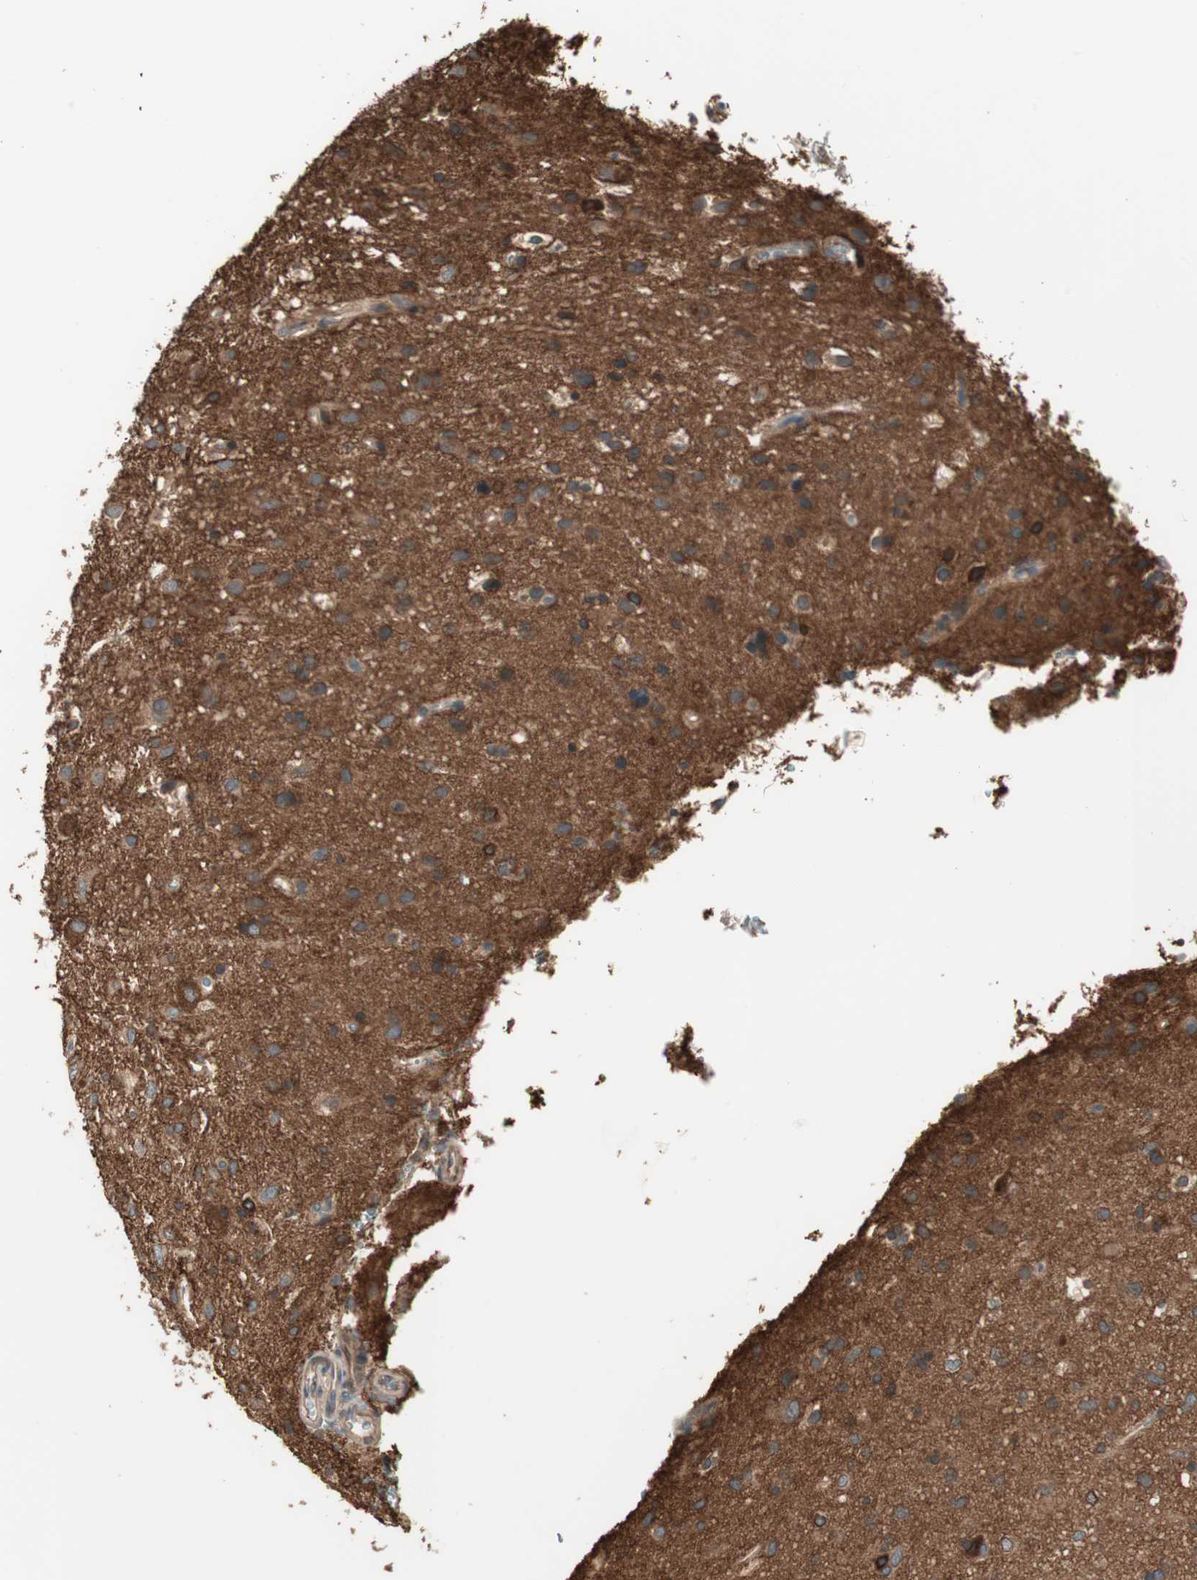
{"staining": {"intensity": "moderate", "quantity": "25%-75%", "location": "cytoplasmic/membranous"}, "tissue": "glioma", "cell_type": "Tumor cells", "image_type": "cancer", "snomed": [{"axis": "morphology", "description": "Glioma, malignant, Low grade"}, {"axis": "topography", "description": "Brain"}], "caption": "Malignant glioma (low-grade) stained with immunohistochemistry demonstrates moderate cytoplasmic/membranous positivity in approximately 25%-75% of tumor cells. (Stains: DAB in brown, nuclei in blue, Microscopy: brightfield microscopy at high magnification).", "gene": "ATP6AP2", "patient": {"sex": "male", "age": 77}}